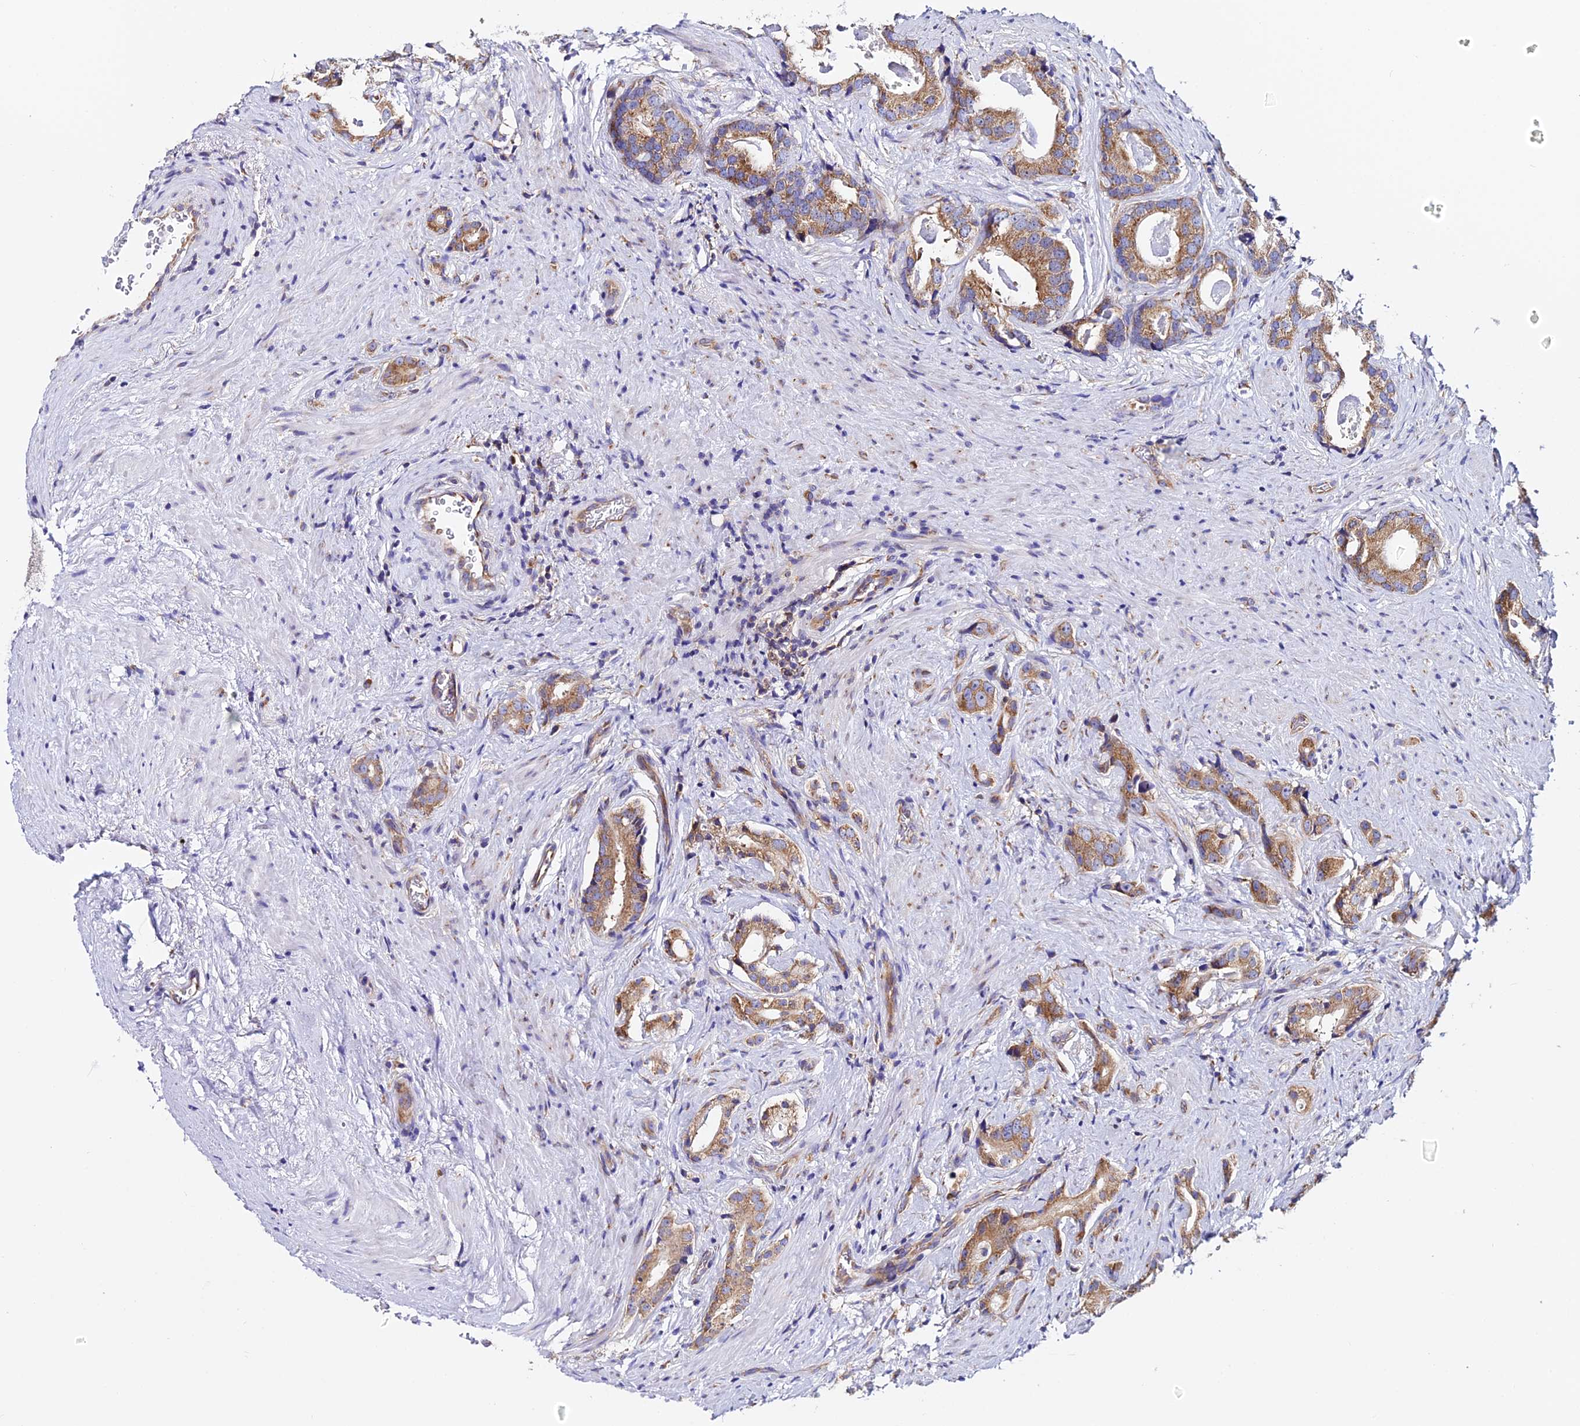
{"staining": {"intensity": "moderate", "quantity": ">75%", "location": "cytoplasmic/membranous"}, "tissue": "prostate cancer", "cell_type": "Tumor cells", "image_type": "cancer", "snomed": [{"axis": "morphology", "description": "Adenocarcinoma, Low grade"}, {"axis": "topography", "description": "Prostate"}], "caption": "Prostate low-grade adenocarcinoma stained for a protein exhibits moderate cytoplasmic/membranous positivity in tumor cells.", "gene": "EEF1G", "patient": {"sex": "male", "age": 71}}